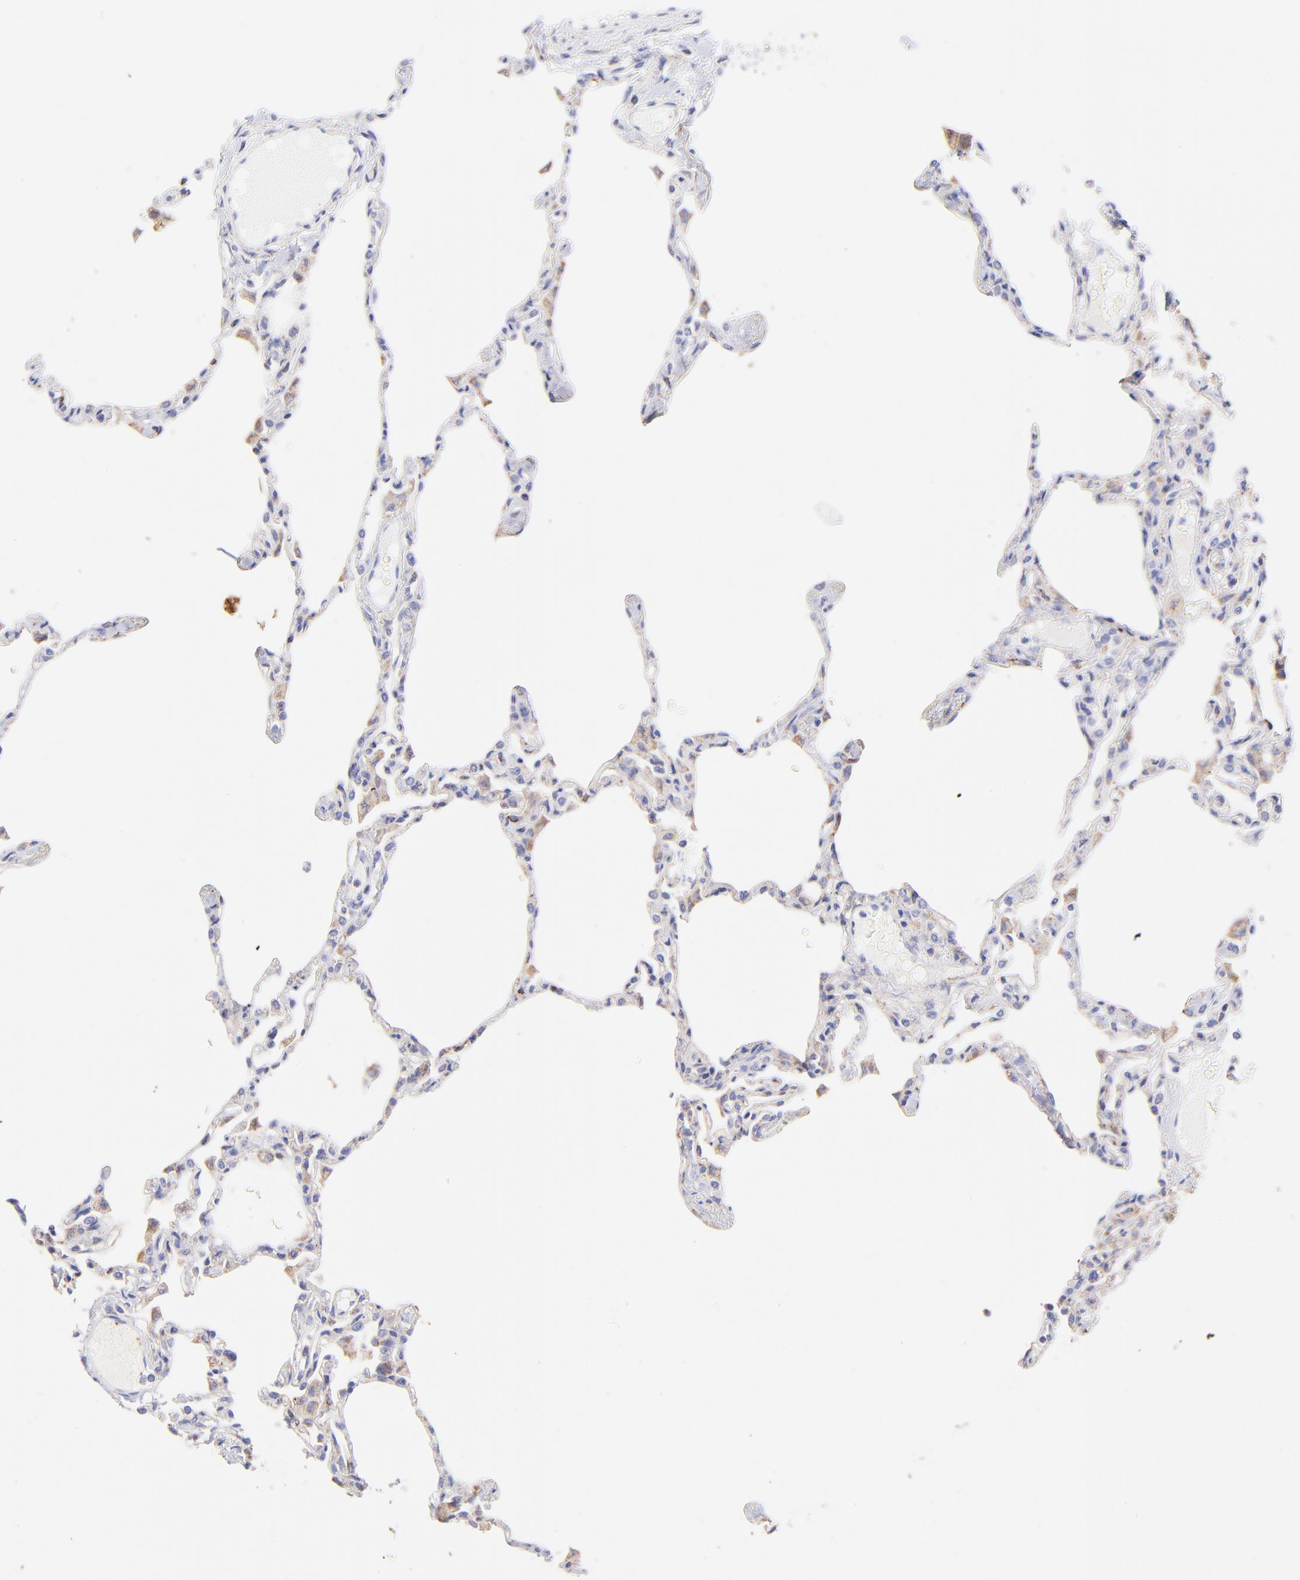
{"staining": {"intensity": "negative", "quantity": "none", "location": "none"}, "tissue": "lung", "cell_type": "Alveolar cells", "image_type": "normal", "snomed": [{"axis": "morphology", "description": "Normal tissue, NOS"}, {"axis": "topography", "description": "Lung"}], "caption": "Immunohistochemistry (IHC) of unremarkable lung exhibits no expression in alveolar cells.", "gene": "SPARC", "patient": {"sex": "female", "age": 49}}